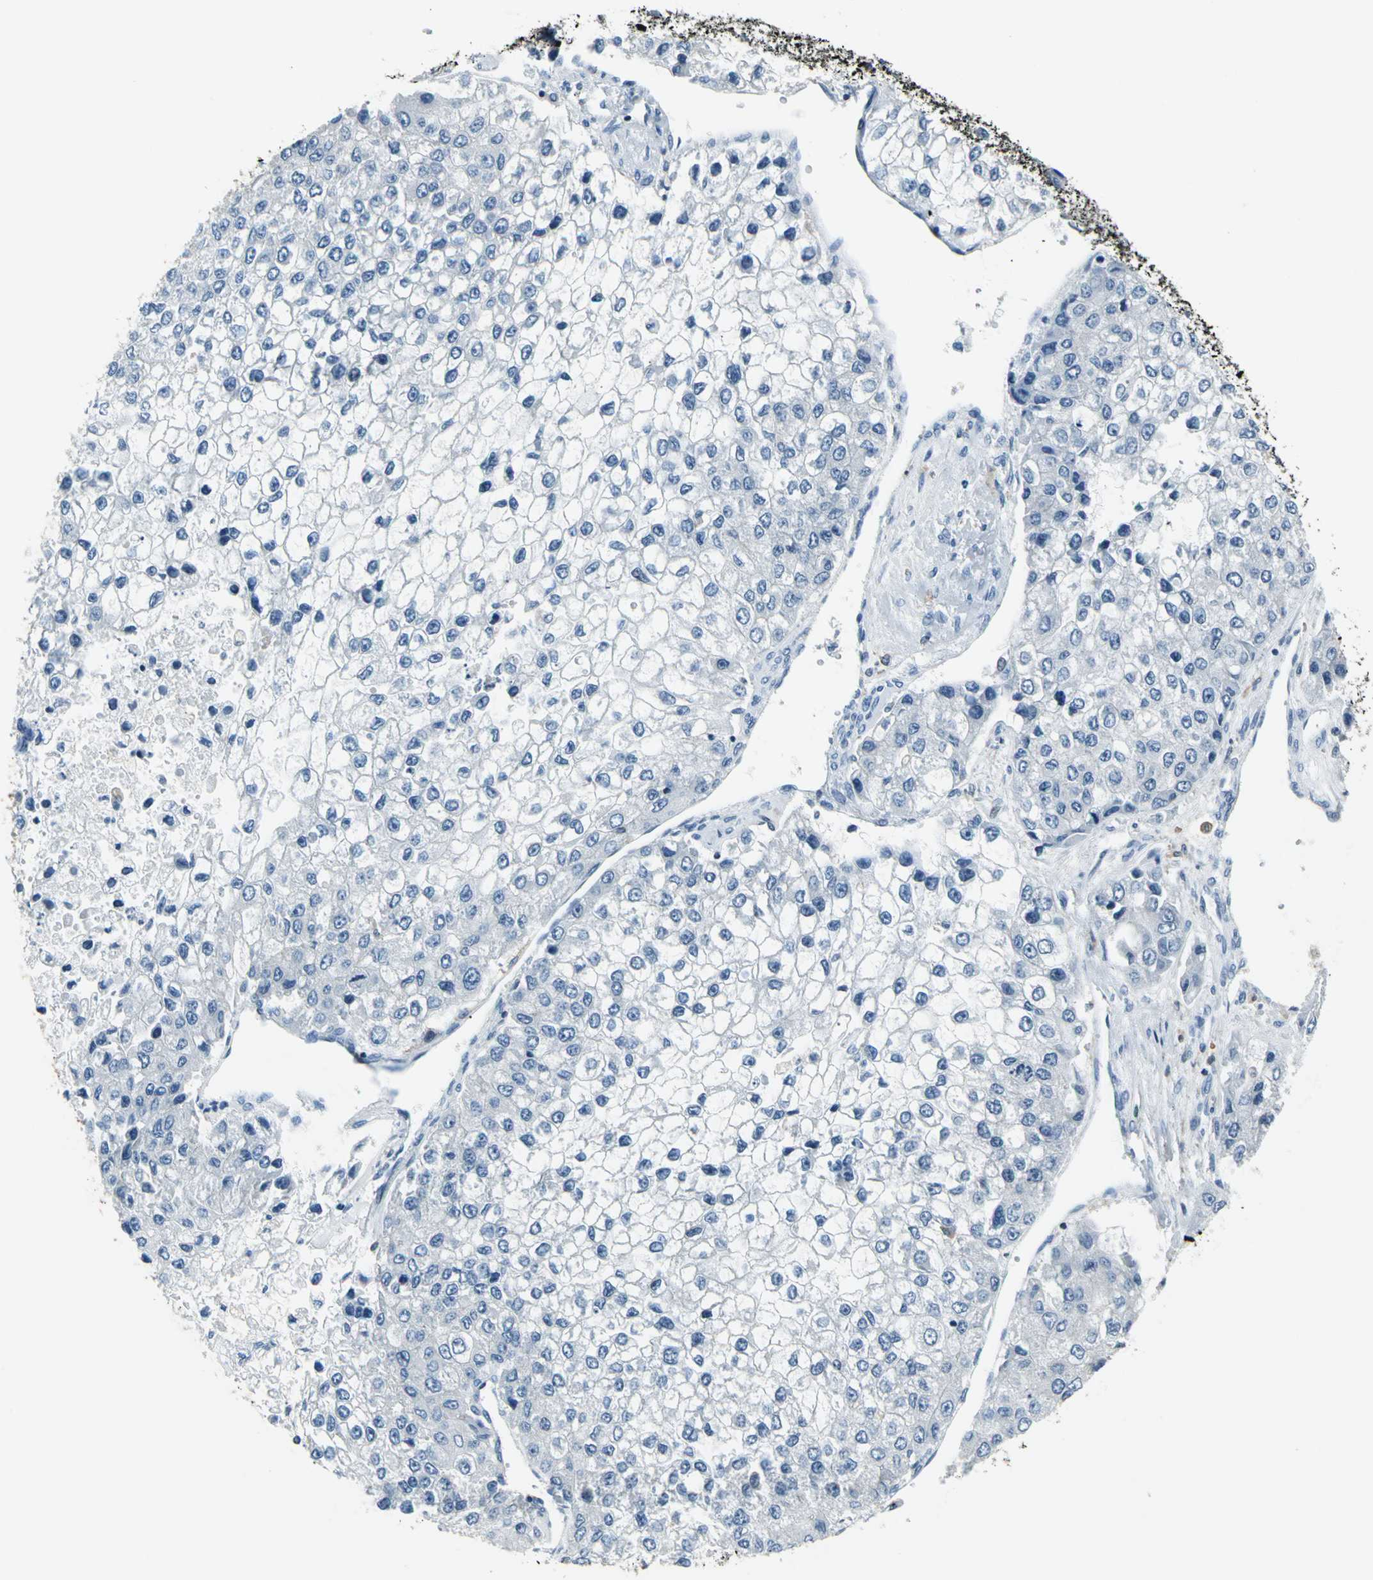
{"staining": {"intensity": "negative", "quantity": "none", "location": "none"}, "tissue": "liver cancer", "cell_type": "Tumor cells", "image_type": "cancer", "snomed": [{"axis": "morphology", "description": "Carcinoma, Hepatocellular, NOS"}, {"axis": "topography", "description": "Liver"}], "caption": "A high-resolution micrograph shows immunohistochemistry (IHC) staining of liver cancer, which demonstrates no significant expression in tumor cells.", "gene": "IQGAP2", "patient": {"sex": "female", "age": 66}}